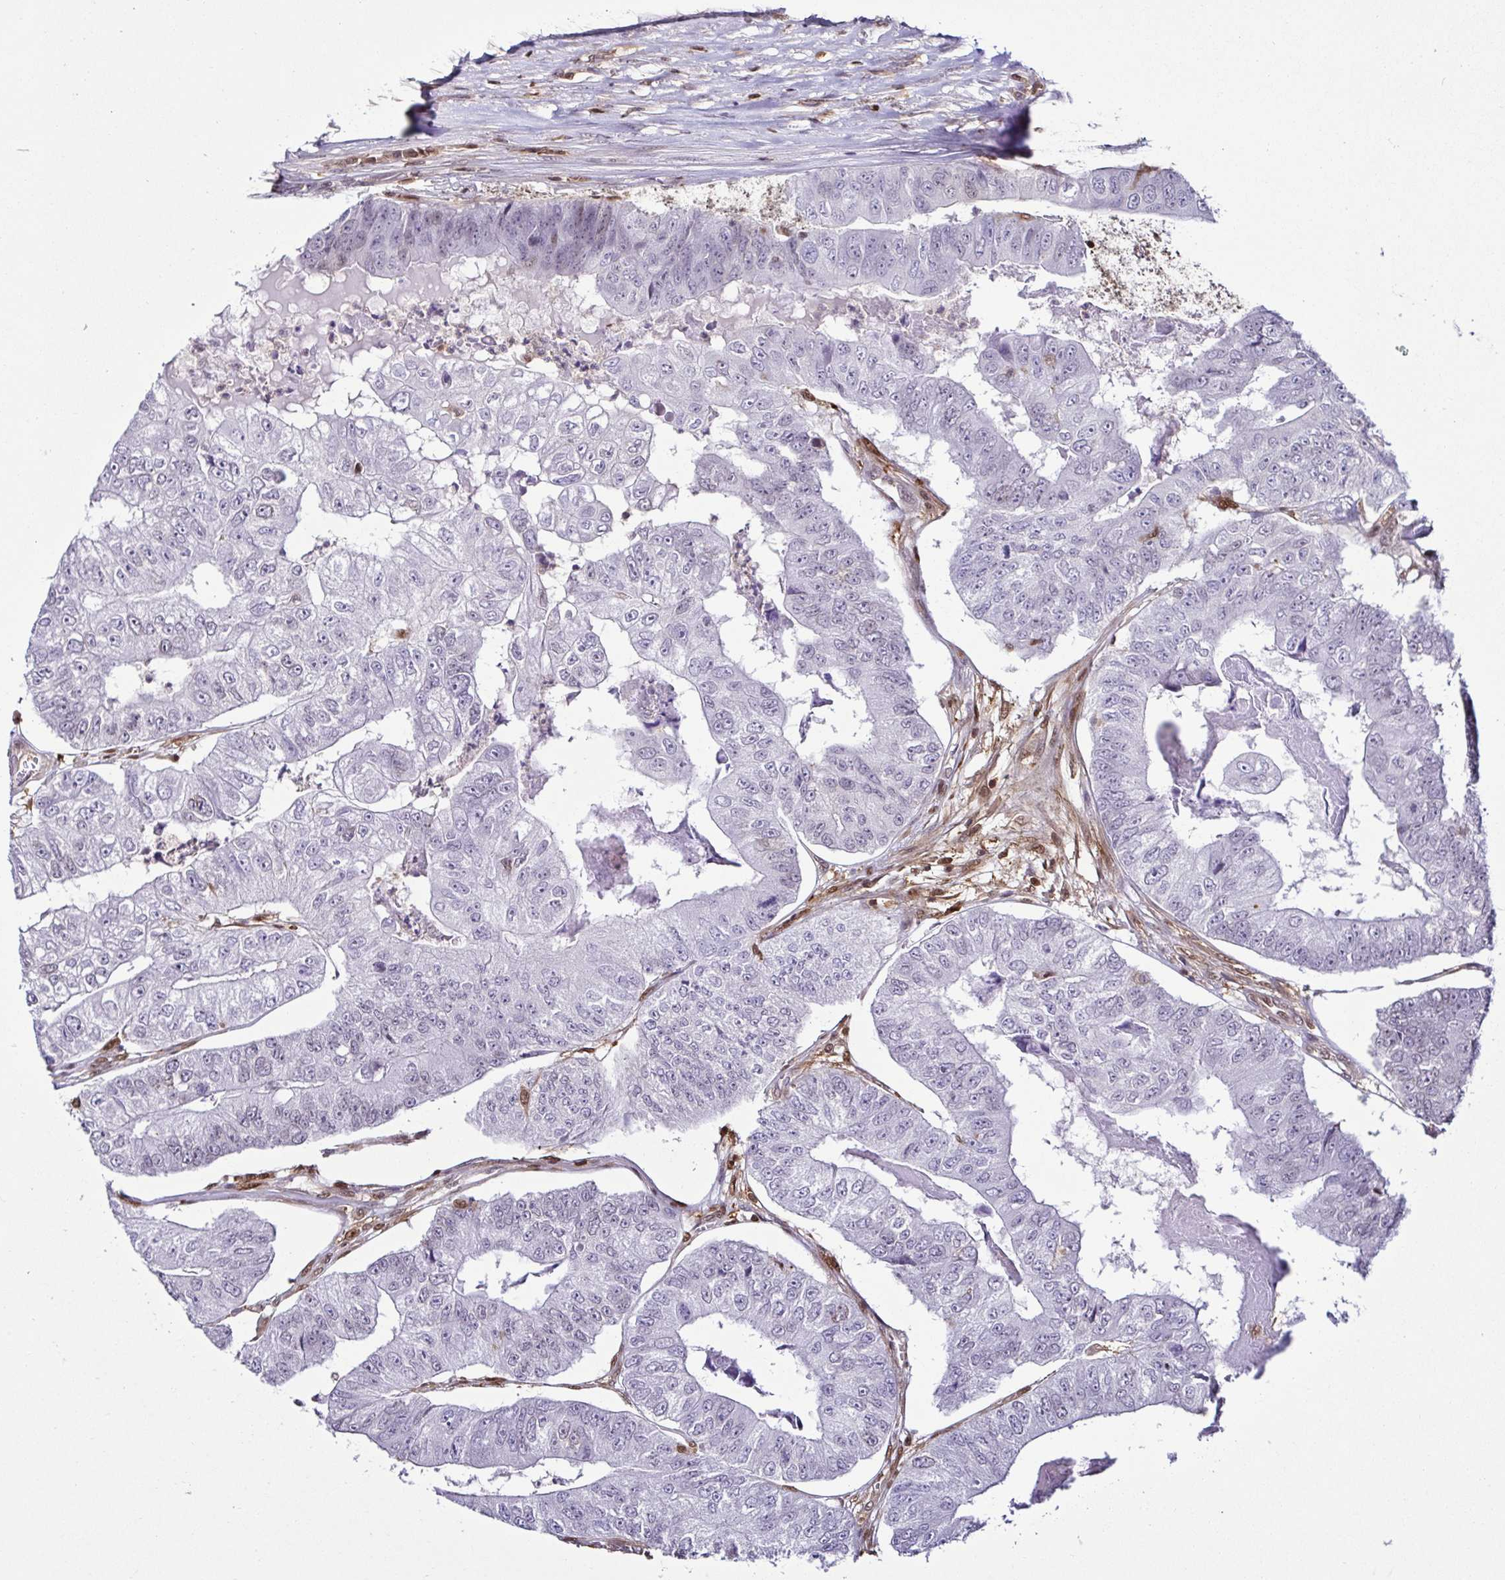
{"staining": {"intensity": "negative", "quantity": "none", "location": "none"}, "tissue": "colorectal cancer", "cell_type": "Tumor cells", "image_type": "cancer", "snomed": [{"axis": "morphology", "description": "Adenocarcinoma, NOS"}, {"axis": "topography", "description": "Colon"}], "caption": "The IHC photomicrograph has no significant staining in tumor cells of colorectal cancer tissue.", "gene": "PSMB9", "patient": {"sex": "female", "age": 67}}